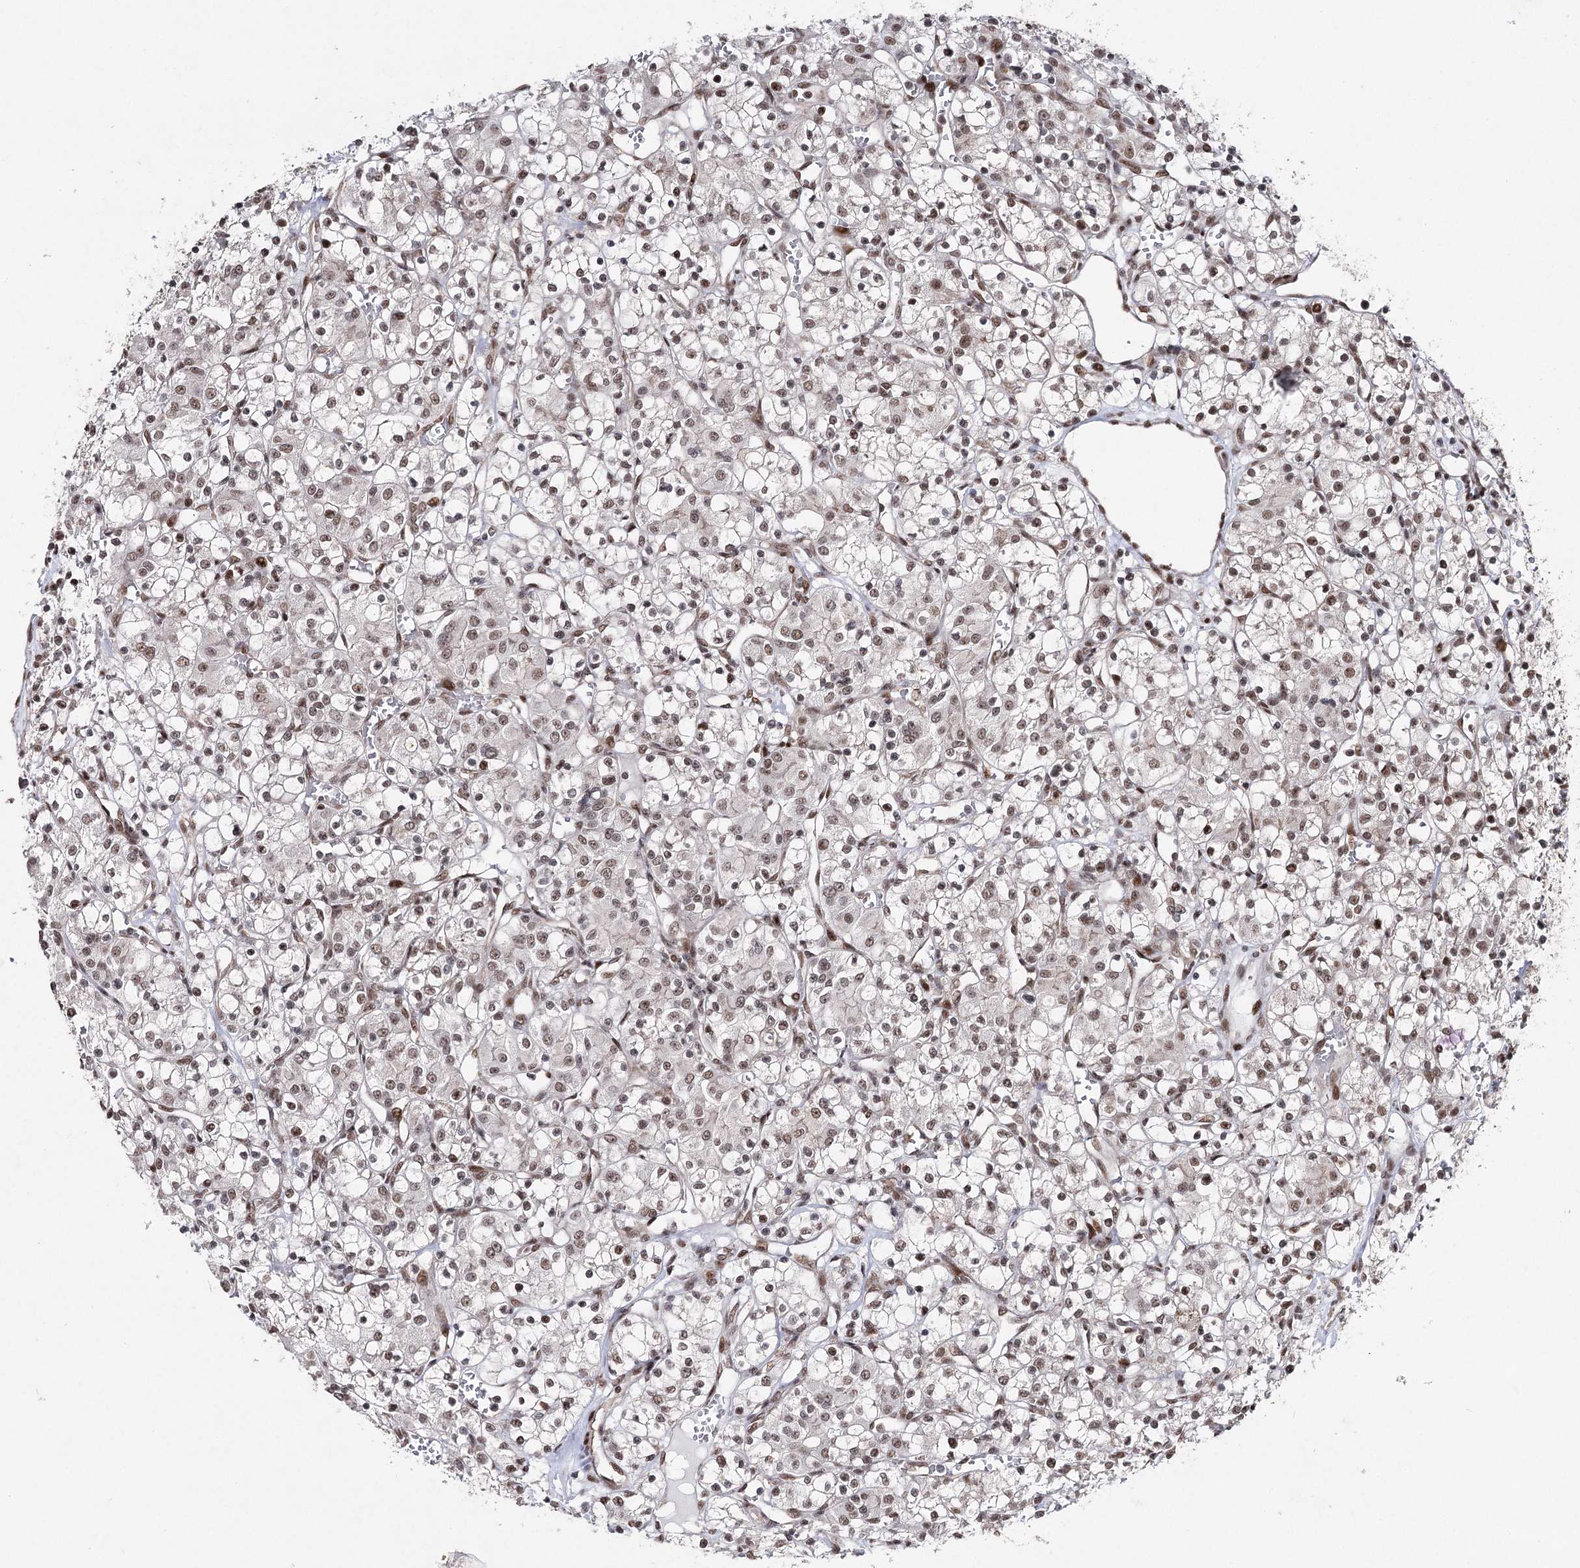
{"staining": {"intensity": "moderate", "quantity": ">75%", "location": "nuclear"}, "tissue": "renal cancer", "cell_type": "Tumor cells", "image_type": "cancer", "snomed": [{"axis": "morphology", "description": "Adenocarcinoma, NOS"}, {"axis": "topography", "description": "Kidney"}], "caption": "Immunohistochemical staining of human renal adenocarcinoma exhibits medium levels of moderate nuclear staining in approximately >75% of tumor cells. (brown staining indicates protein expression, while blue staining denotes nuclei).", "gene": "PDCD4", "patient": {"sex": "female", "age": 59}}